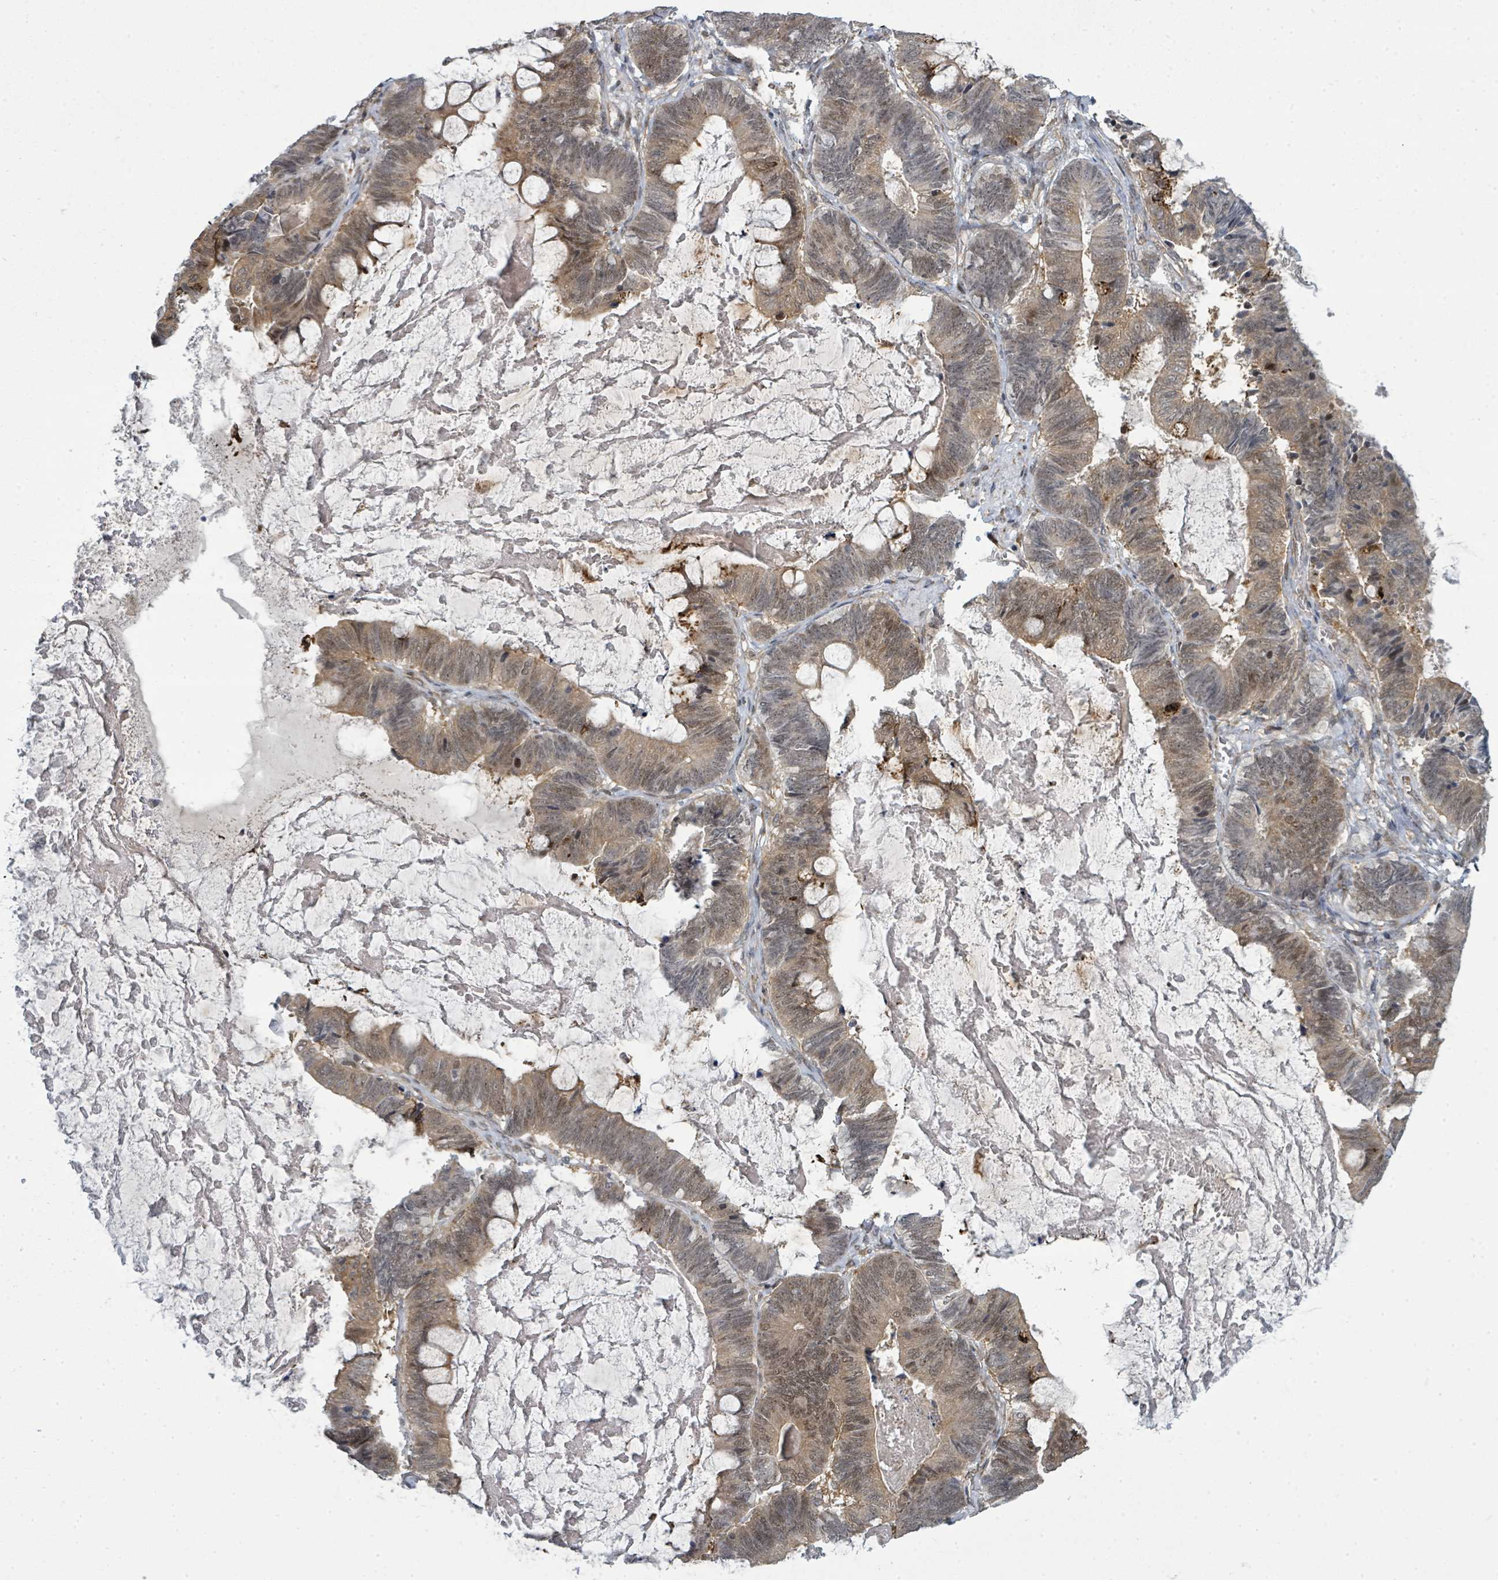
{"staining": {"intensity": "strong", "quantity": "<25%", "location": "cytoplasmic/membranous"}, "tissue": "ovarian cancer", "cell_type": "Tumor cells", "image_type": "cancer", "snomed": [{"axis": "morphology", "description": "Cystadenocarcinoma, mucinous, NOS"}, {"axis": "topography", "description": "Ovary"}], "caption": "Protein staining by immunohistochemistry (IHC) shows strong cytoplasmic/membranous positivity in approximately <25% of tumor cells in ovarian mucinous cystadenocarcinoma. The staining was performed using DAB (3,3'-diaminobenzidine) to visualize the protein expression in brown, while the nuclei were stained in blue with hematoxylin (Magnification: 20x).", "gene": "PSMG2", "patient": {"sex": "female", "age": 61}}